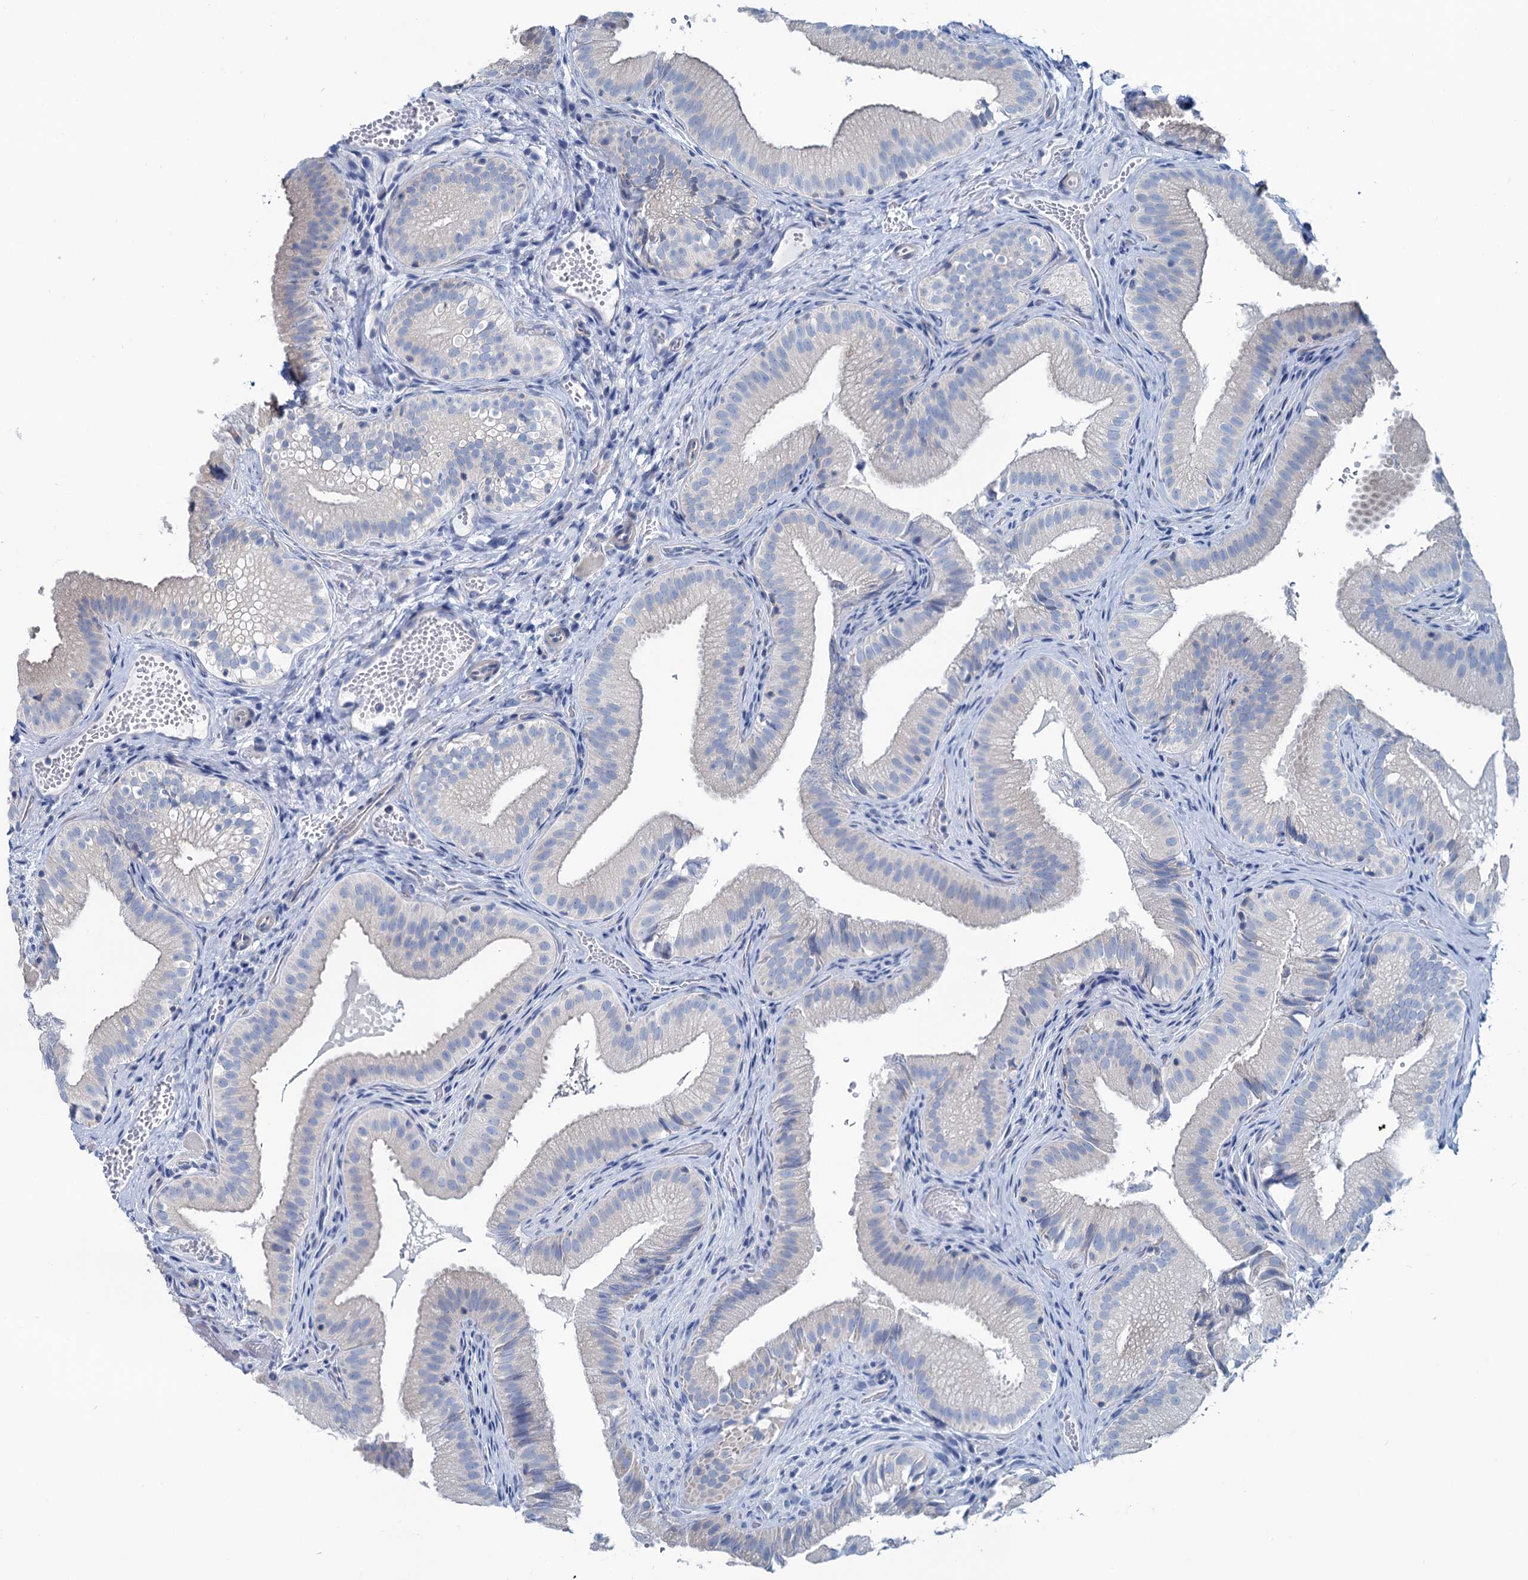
{"staining": {"intensity": "negative", "quantity": "none", "location": "none"}, "tissue": "gallbladder", "cell_type": "Glandular cells", "image_type": "normal", "snomed": [{"axis": "morphology", "description": "Normal tissue, NOS"}, {"axis": "topography", "description": "Gallbladder"}], "caption": "A high-resolution photomicrograph shows immunohistochemistry (IHC) staining of benign gallbladder, which demonstrates no significant expression in glandular cells.", "gene": "SLC1A3", "patient": {"sex": "female", "age": 30}}